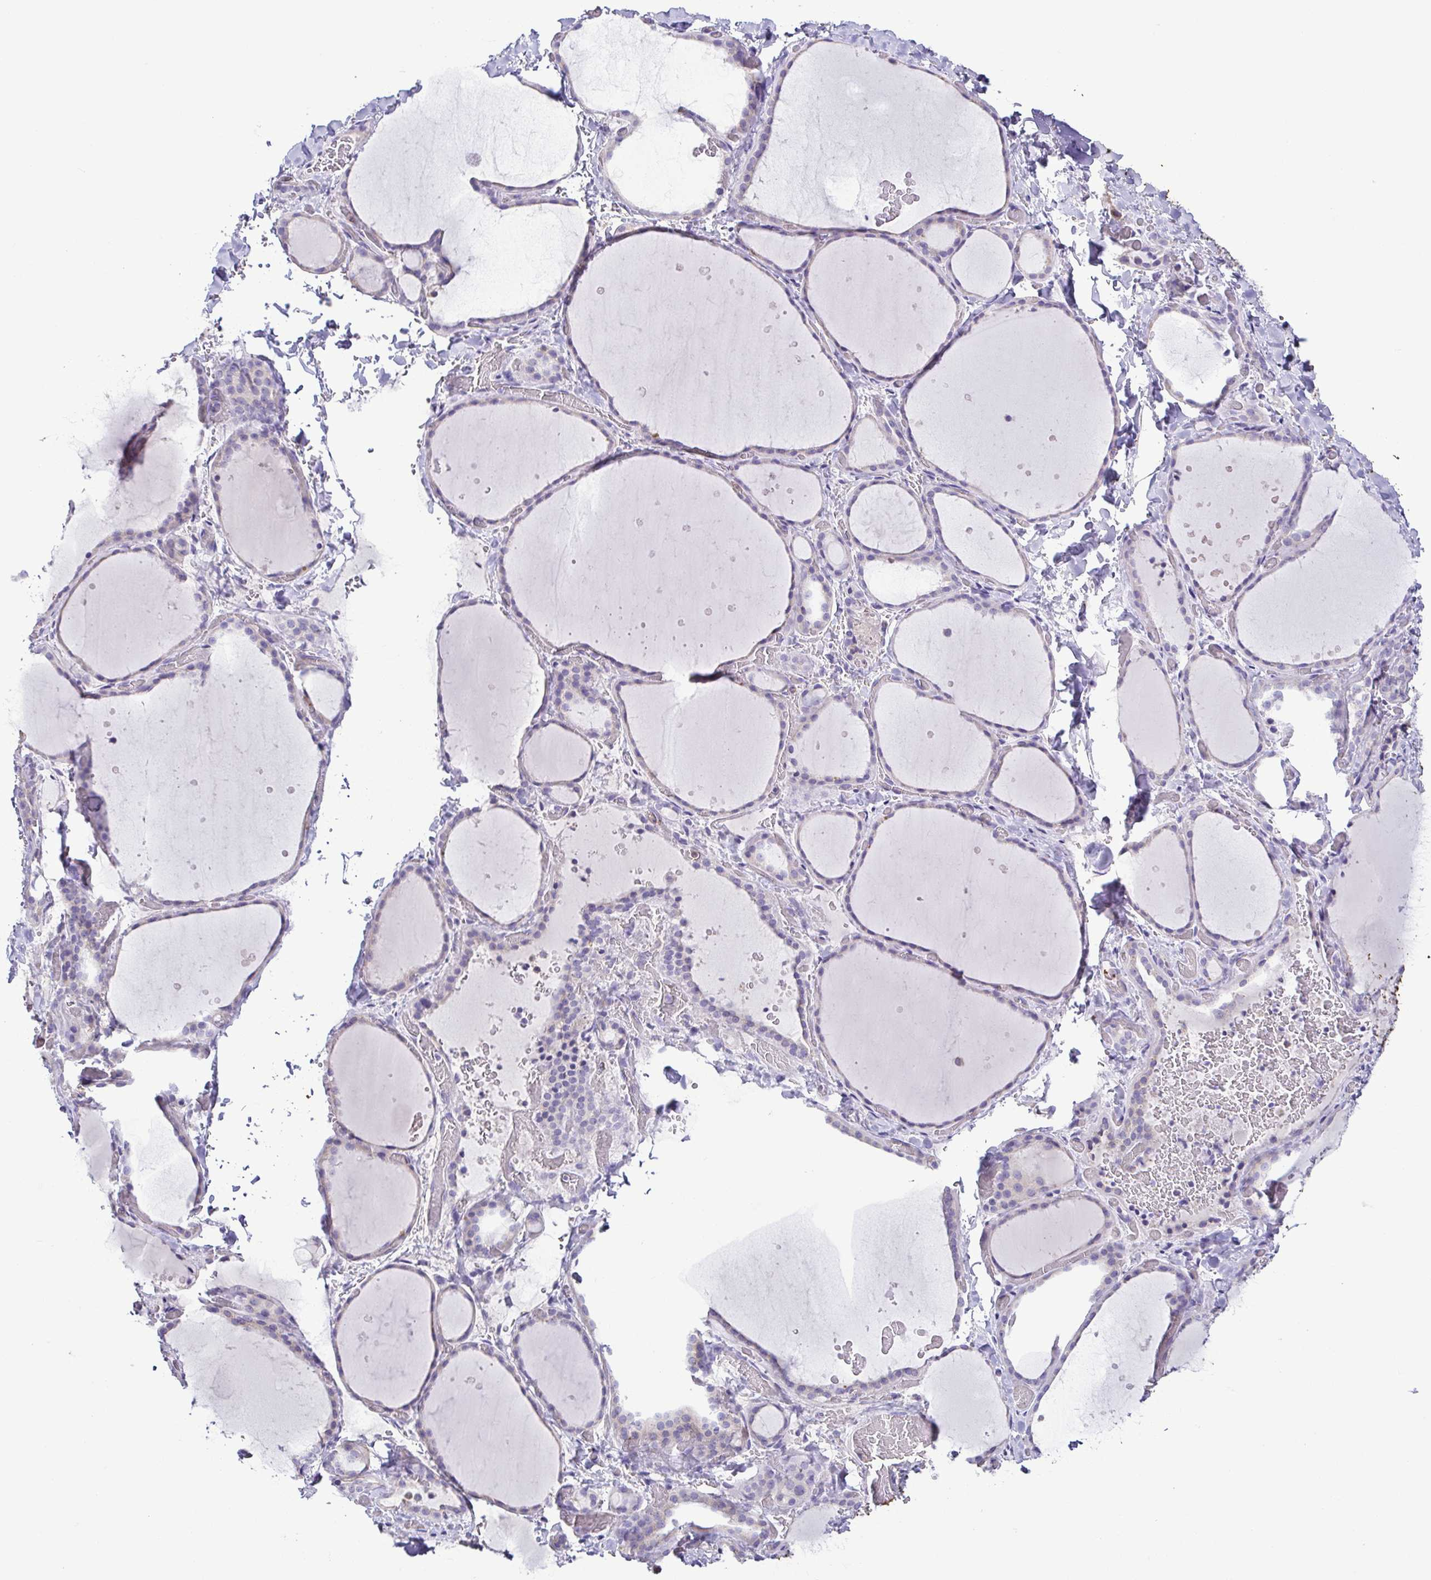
{"staining": {"intensity": "negative", "quantity": "none", "location": "none"}, "tissue": "thyroid gland", "cell_type": "Glandular cells", "image_type": "normal", "snomed": [{"axis": "morphology", "description": "Normal tissue, NOS"}, {"axis": "topography", "description": "Thyroid gland"}], "caption": "Immunohistochemistry histopathology image of unremarkable thyroid gland stained for a protein (brown), which displays no expression in glandular cells.", "gene": "MYL10", "patient": {"sex": "female", "age": 36}}